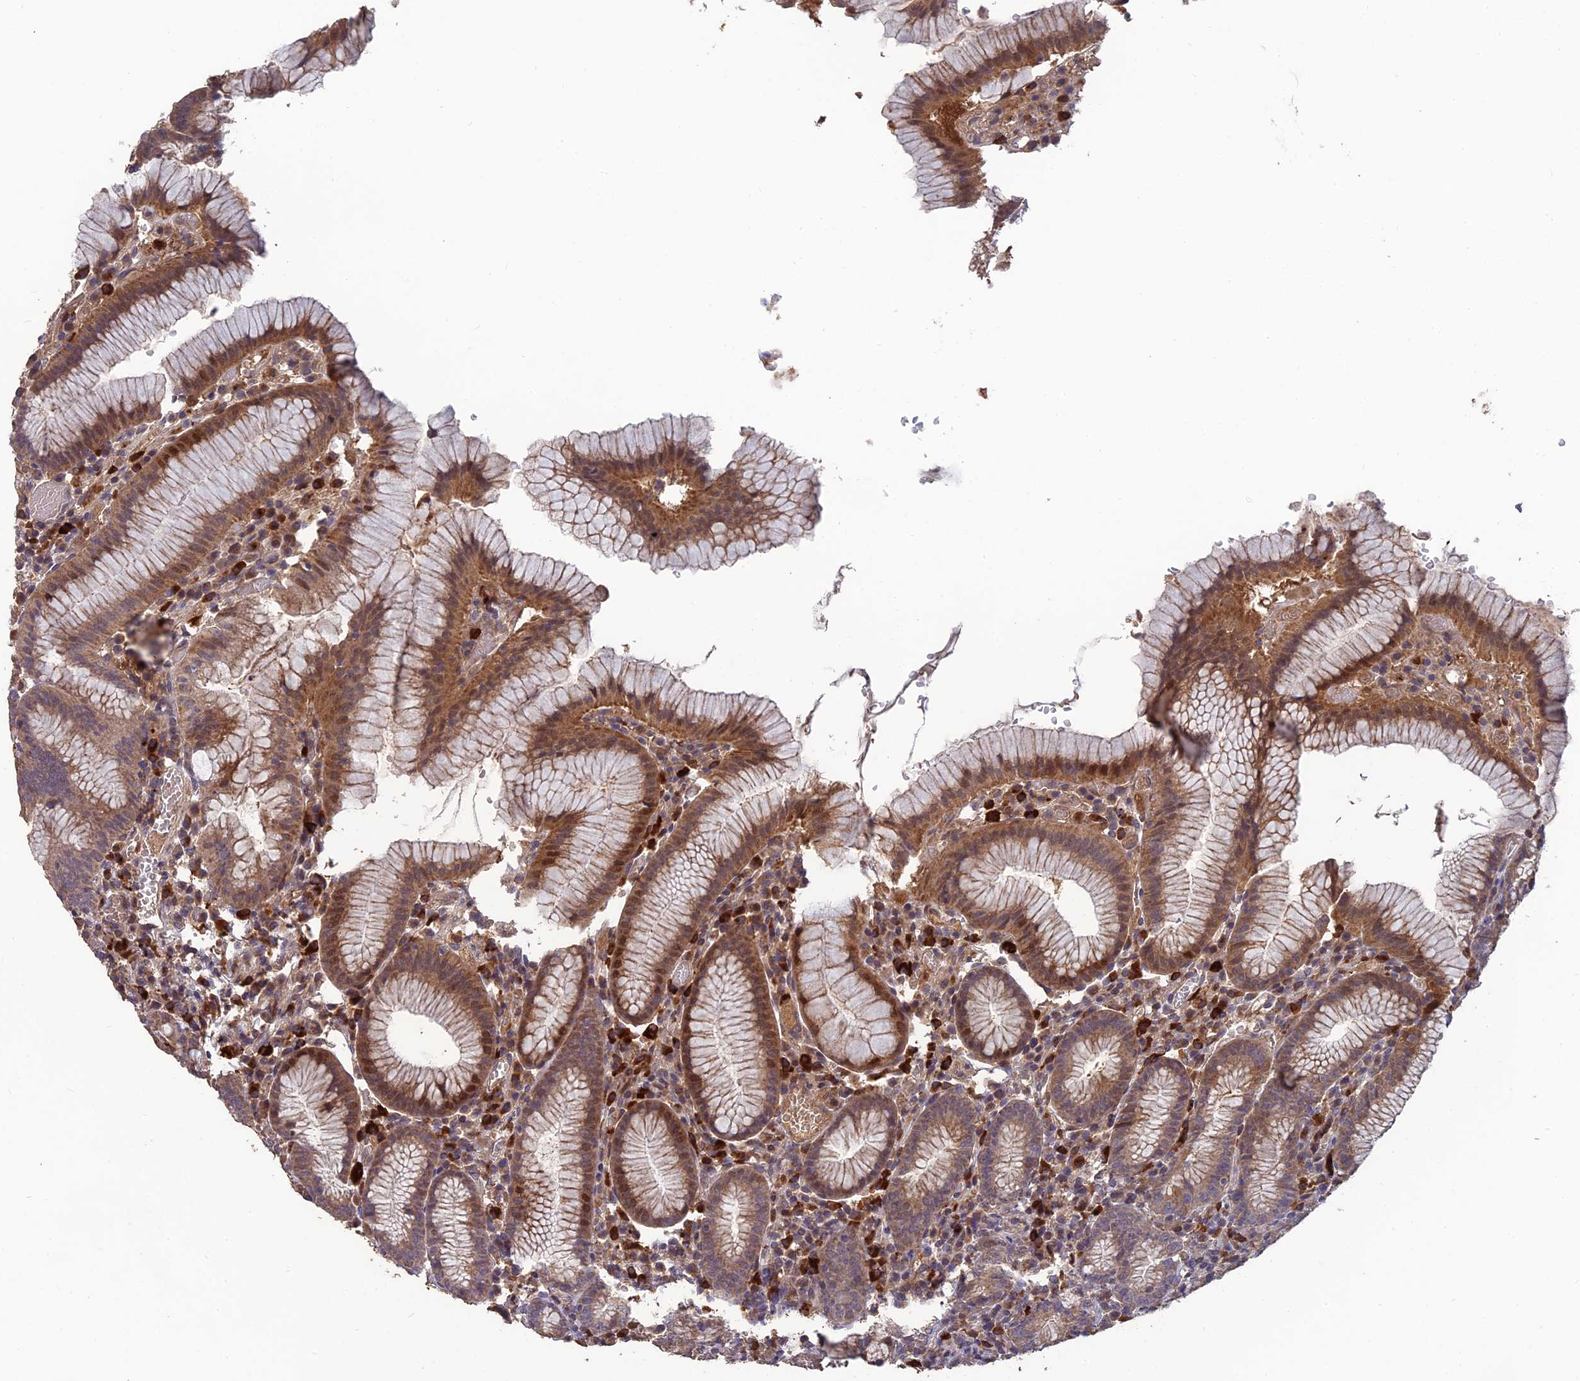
{"staining": {"intensity": "moderate", "quantity": ">75%", "location": "cytoplasmic/membranous"}, "tissue": "stomach", "cell_type": "Glandular cells", "image_type": "normal", "snomed": [{"axis": "morphology", "description": "Normal tissue, NOS"}, {"axis": "topography", "description": "Stomach"}], "caption": "A medium amount of moderate cytoplasmic/membranous positivity is present in approximately >75% of glandular cells in unremarkable stomach.", "gene": "SHISA5", "patient": {"sex": "male", "age": 55}}